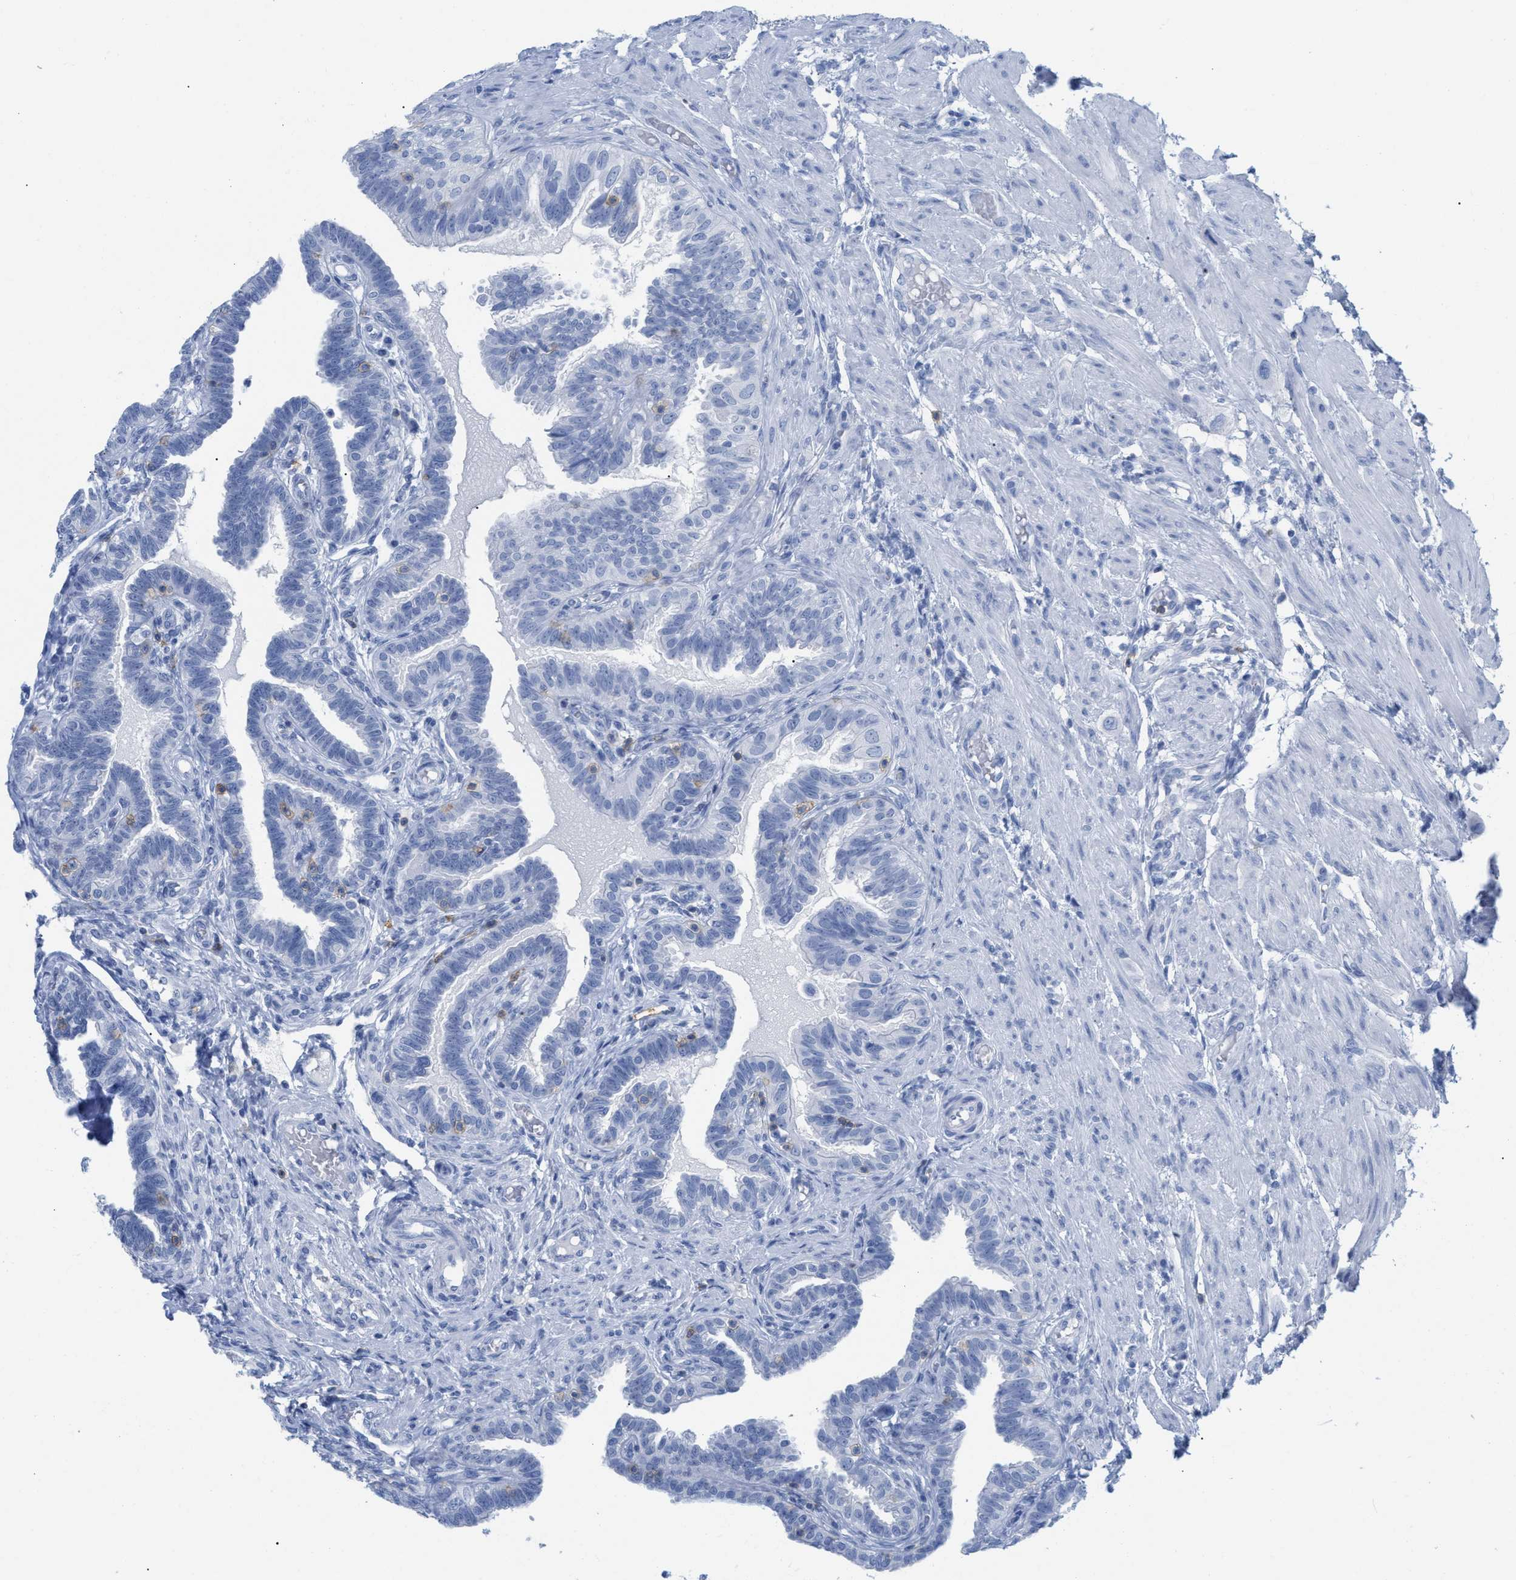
{"staining": {"intensity": "negative", "quantity": "none", "location": "none"}, "tissue": "fallopian tube", "cell_type": "Glandular cells", "image_type": "normal", "snomed": [{"axis": "morphology", "description": "Normal tissue, NOS"}, {"axis": "topography", "description": "Fallopian tube"}, {"axis": "topography", "description": "Placenta"}], "caption": "Immunohistochemistry of normal human fallopian tube shows no expression in glandular cells.", "gene": "CD5", "patient": {"sex": "female", "age": 34}}